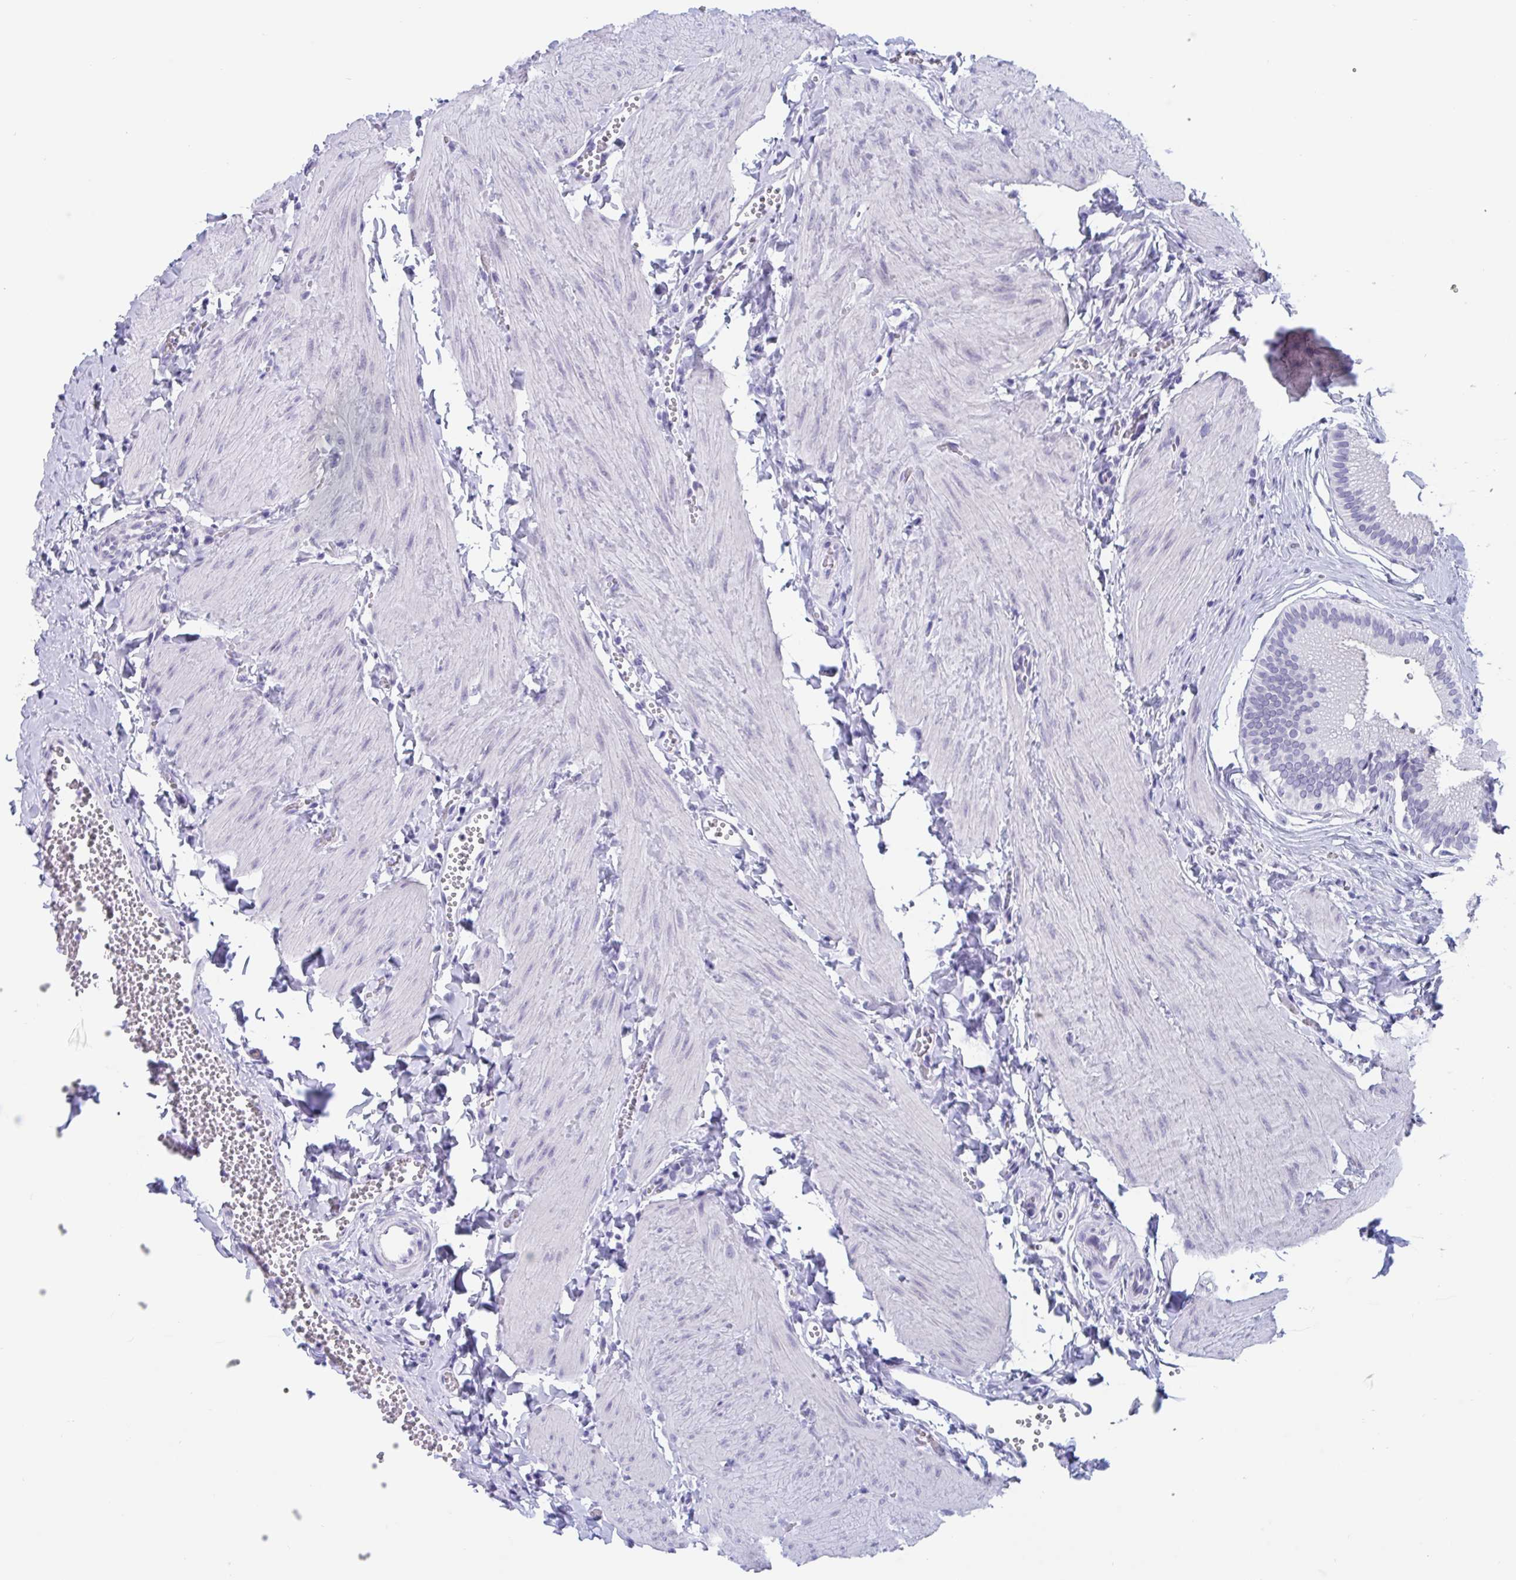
{"staining": {"intensity": "negative", "quantity": "none", "location": "none"}, "tissue": "gallbladder", "cell_type": "Glandular cells", "image_type": "normal", "snomed": [{"axis": "morphology", "description": "Normal tissue, NOS"}, {"axis": "topography", "description": "Gallbladder"}], "caption": "Photomicrograph shows no significant protein expression in glandular cells of normal gallbladder. Brightfield microscopy of immunohistochemistry (IHC) stained with DAB (brown) and hematoxylin (blue), captured at high magnification.", "gene": "CDX4", "patient": {"sex": "male", "age": 17}}